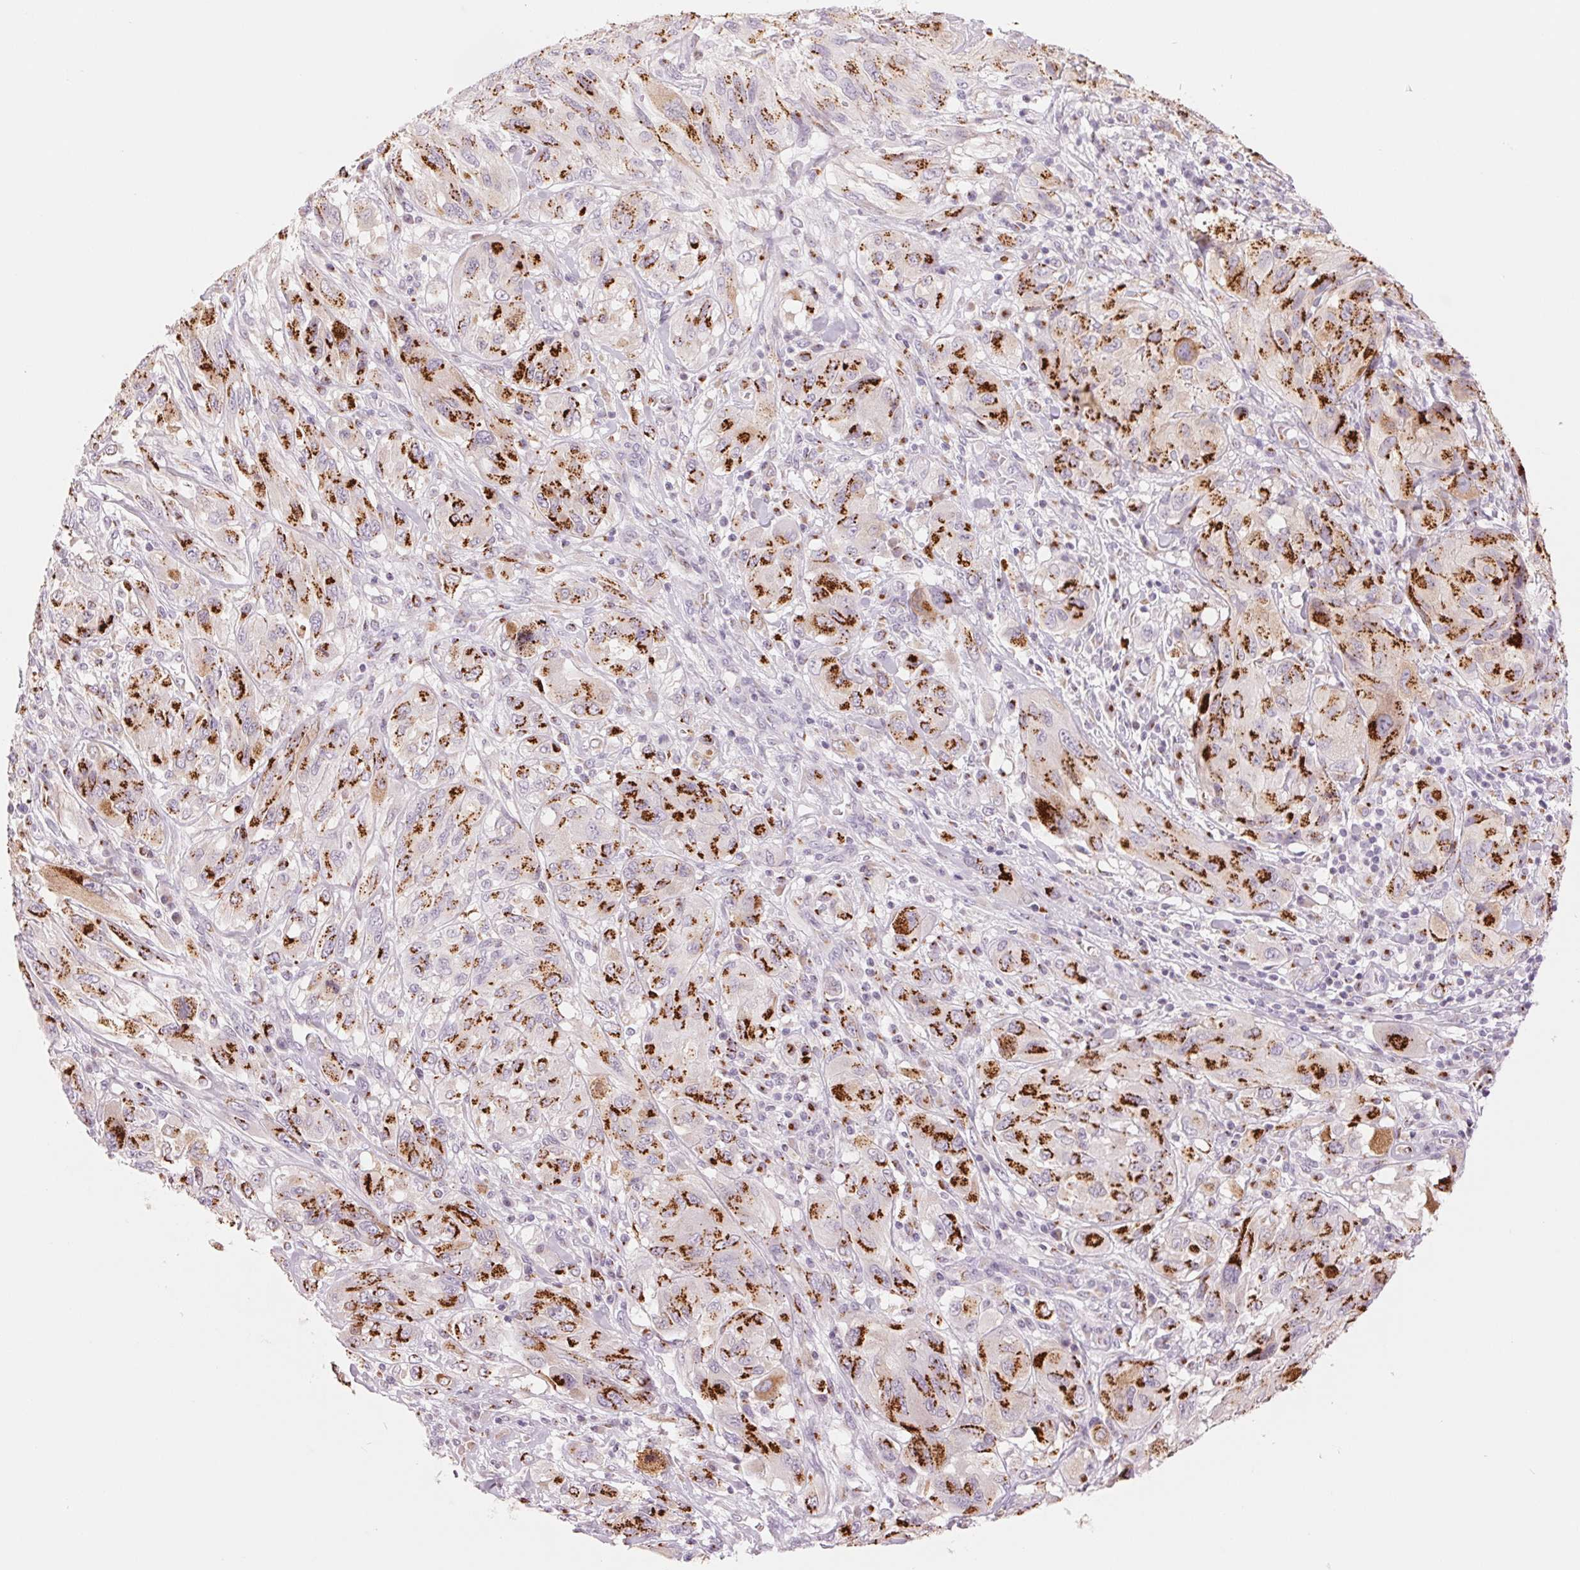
{"staining": {"intensity": "strong", "quantity": ">75%", "location": "cytoplasmic/membranous"}, "tissue": "melanoma", "cell_type": "Tumor cells", "image_type": "cancer", "snomed": [{"axis": "morphology", "description": "Malignant melanoma, NOS"}, {"axis": "topography", "description": "Skin"}], "caption": "Melanoma was stained to show a protein in brown. There is high levels of strong cytoplasmic/membranous expression in approximately >75% of tumor cells.", "gene": "GALNT7", "patient": {"sex": "female", "age": 91}}